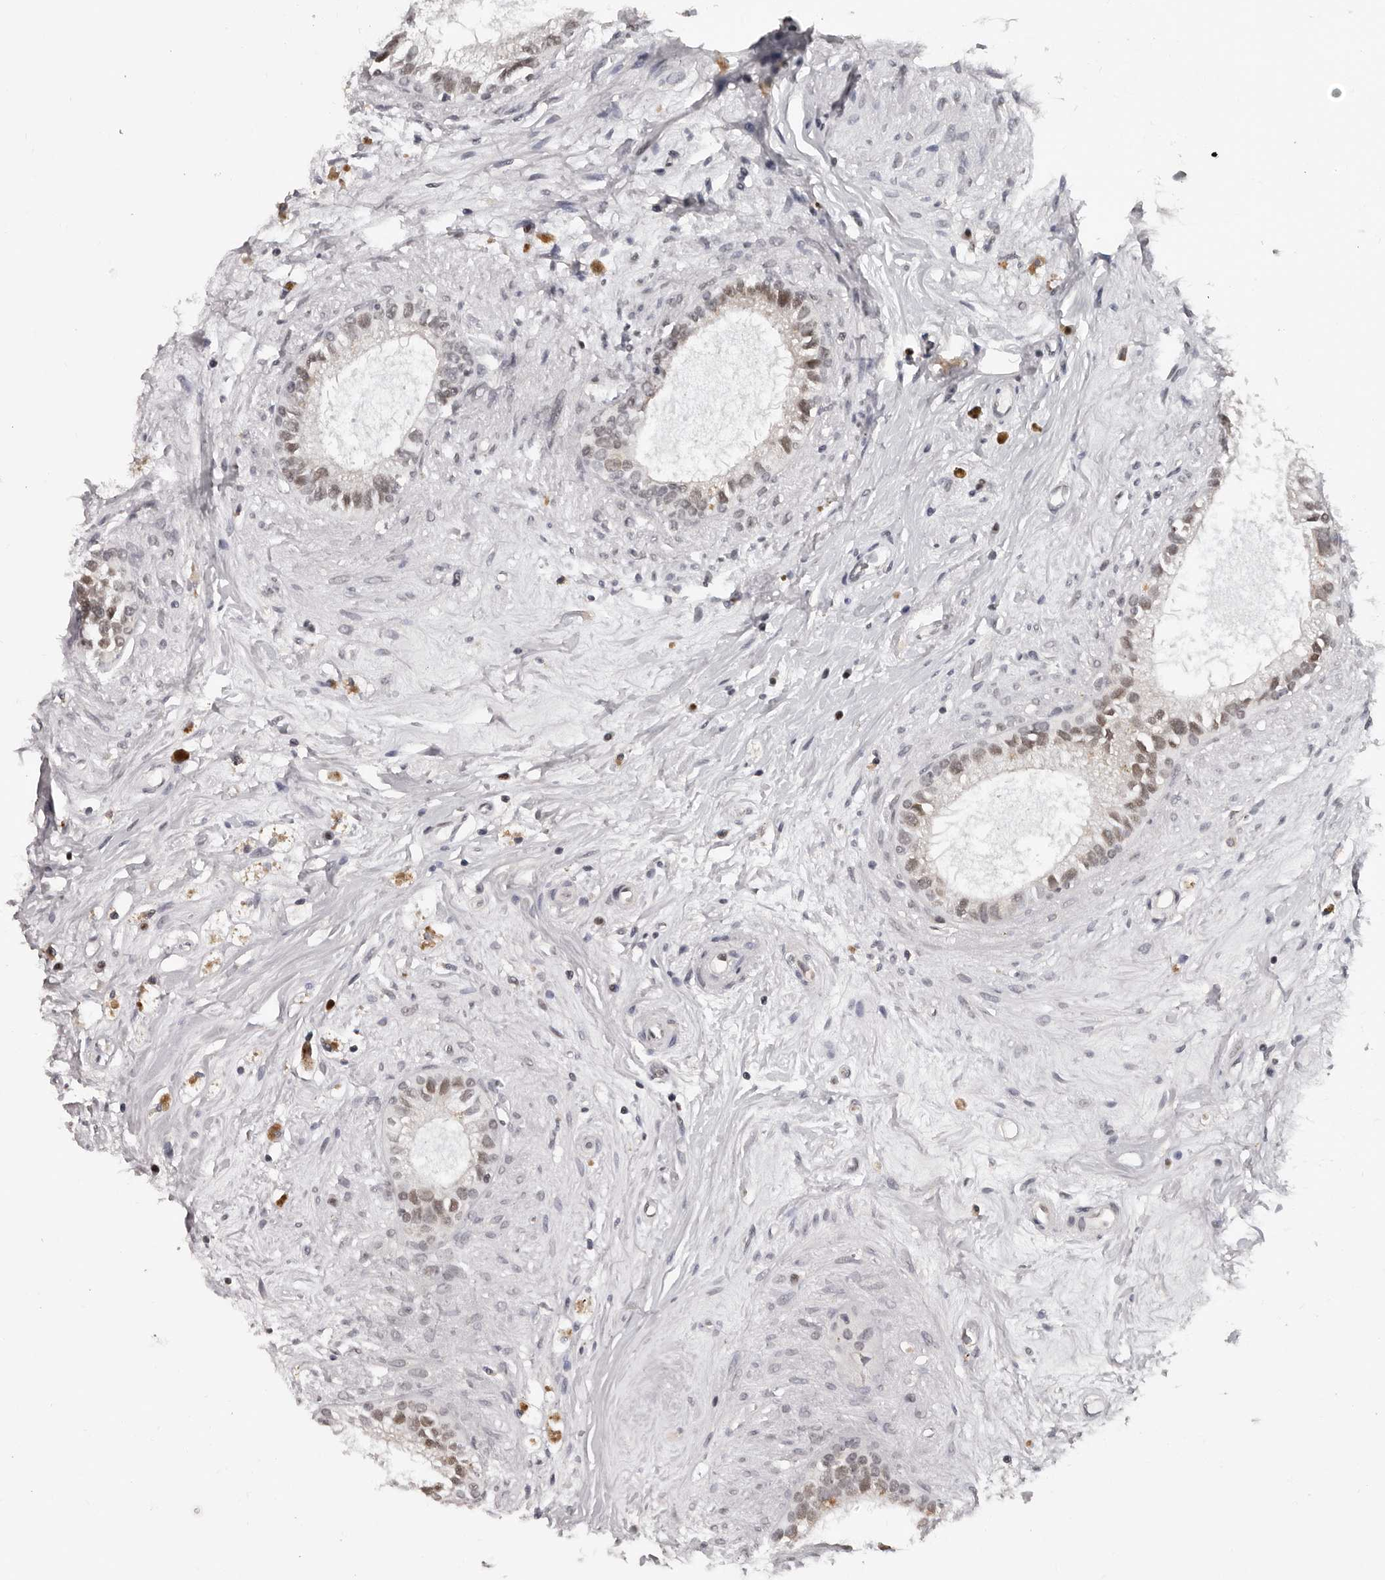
{"staining": {"intensity": "moderate", "quantity": "25%-75%", "location": "nuclear"}, "tissue": "epididymis", "cell_type": "Glandular cells", "image_type": "normal", "snomed": [{"axis": "morphology", "description": "Normal tissue, NOS"}, {"axis": "topography", "description": "Epididymis"}], "caption": "Protein staining of normal epididymis displays moderate nuclear positivity in approximately 25%-75% of glandular cells.", "gene": "TBX5", "patient": {"sex": "male", "age": 80}}